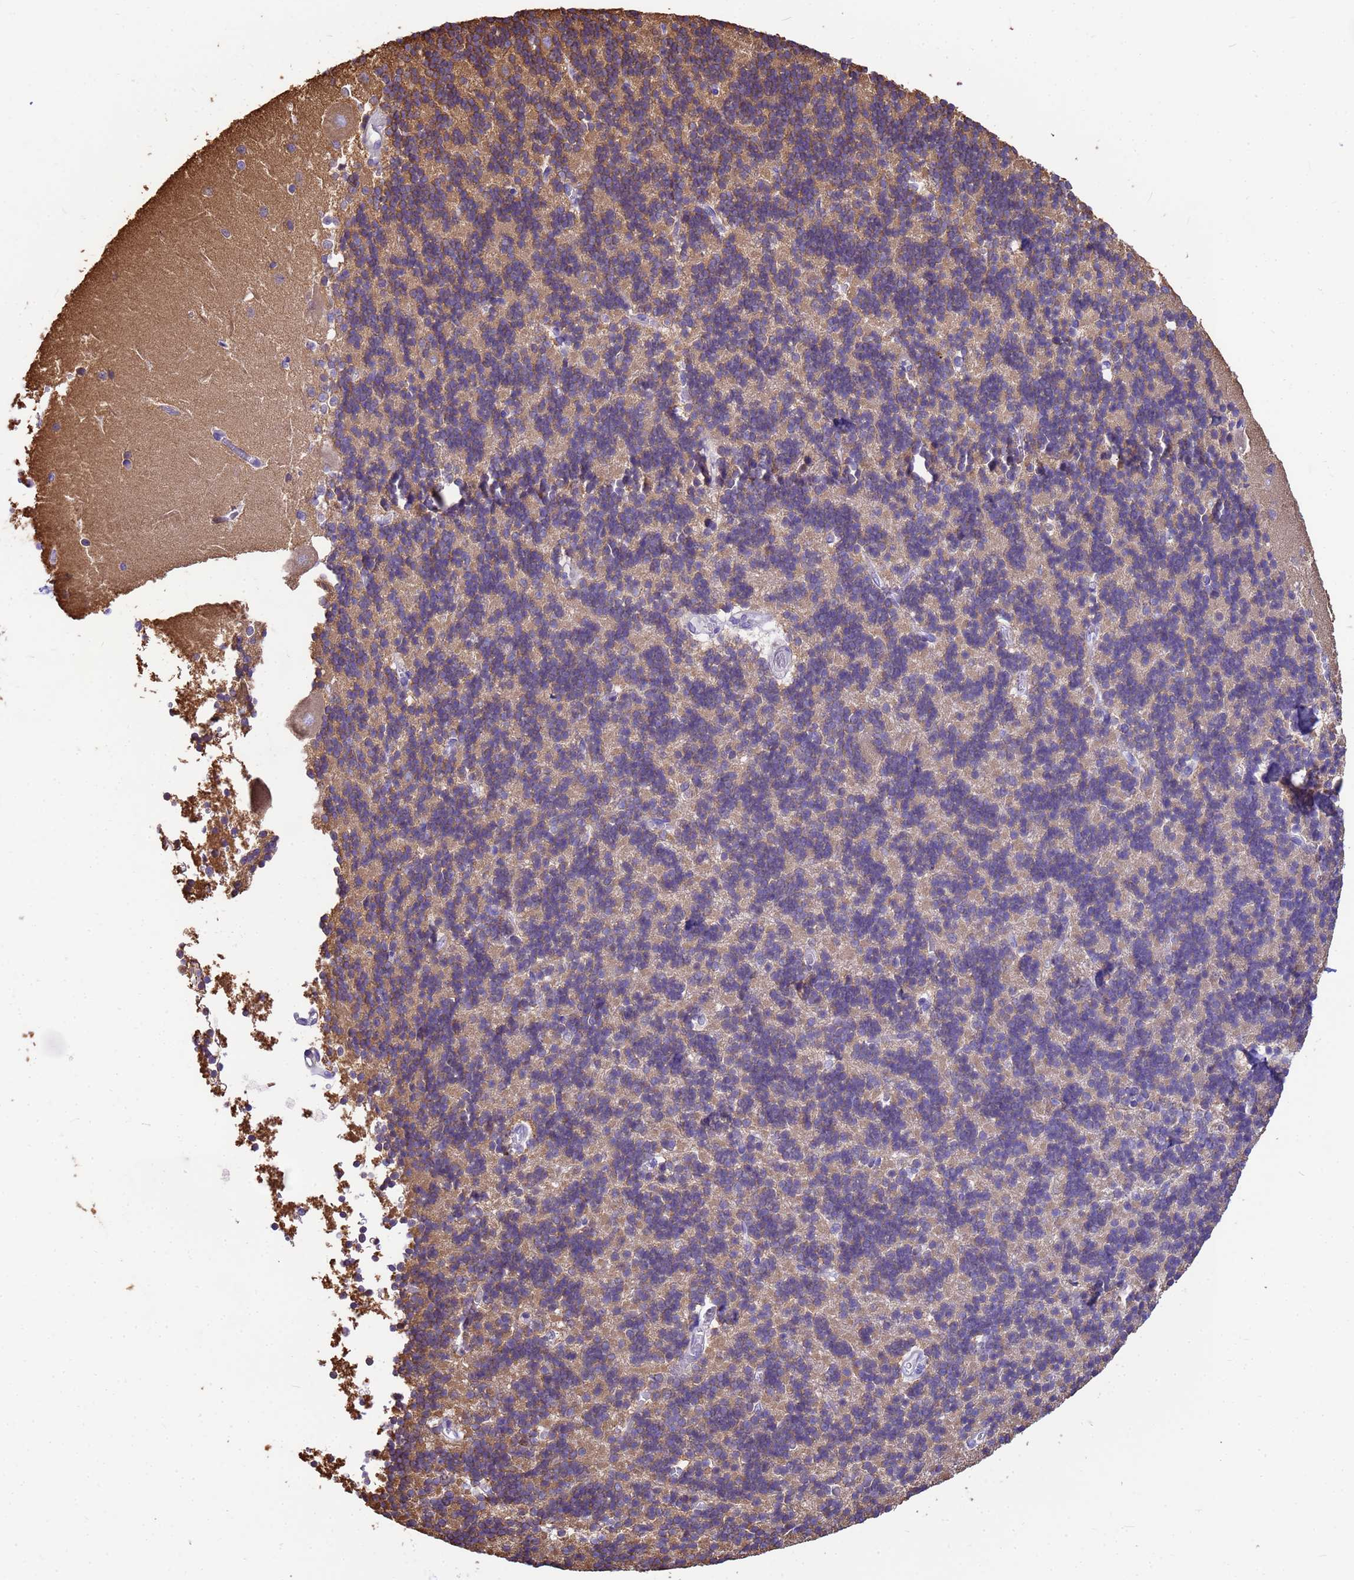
{"staining": {"intensity": "weak", "quantity": "<25%", "location": "cytoplasmic/membranous"}, "tissue": "cerebellum", "cell_type": "Cells in granular layer", "image_type": "normal", "snomed": [{"axis": "morphology", "description": "Normal tissue, NOS"}, {"axis": "topography", "description": "Cerebellum"}], "caption": "Human cerebellum stained for a protein using IHC demonstrates no expression in cells in granular layer.", "gene": "ENSG00000198211", "patient": {"sex": "male", "age": 37}}